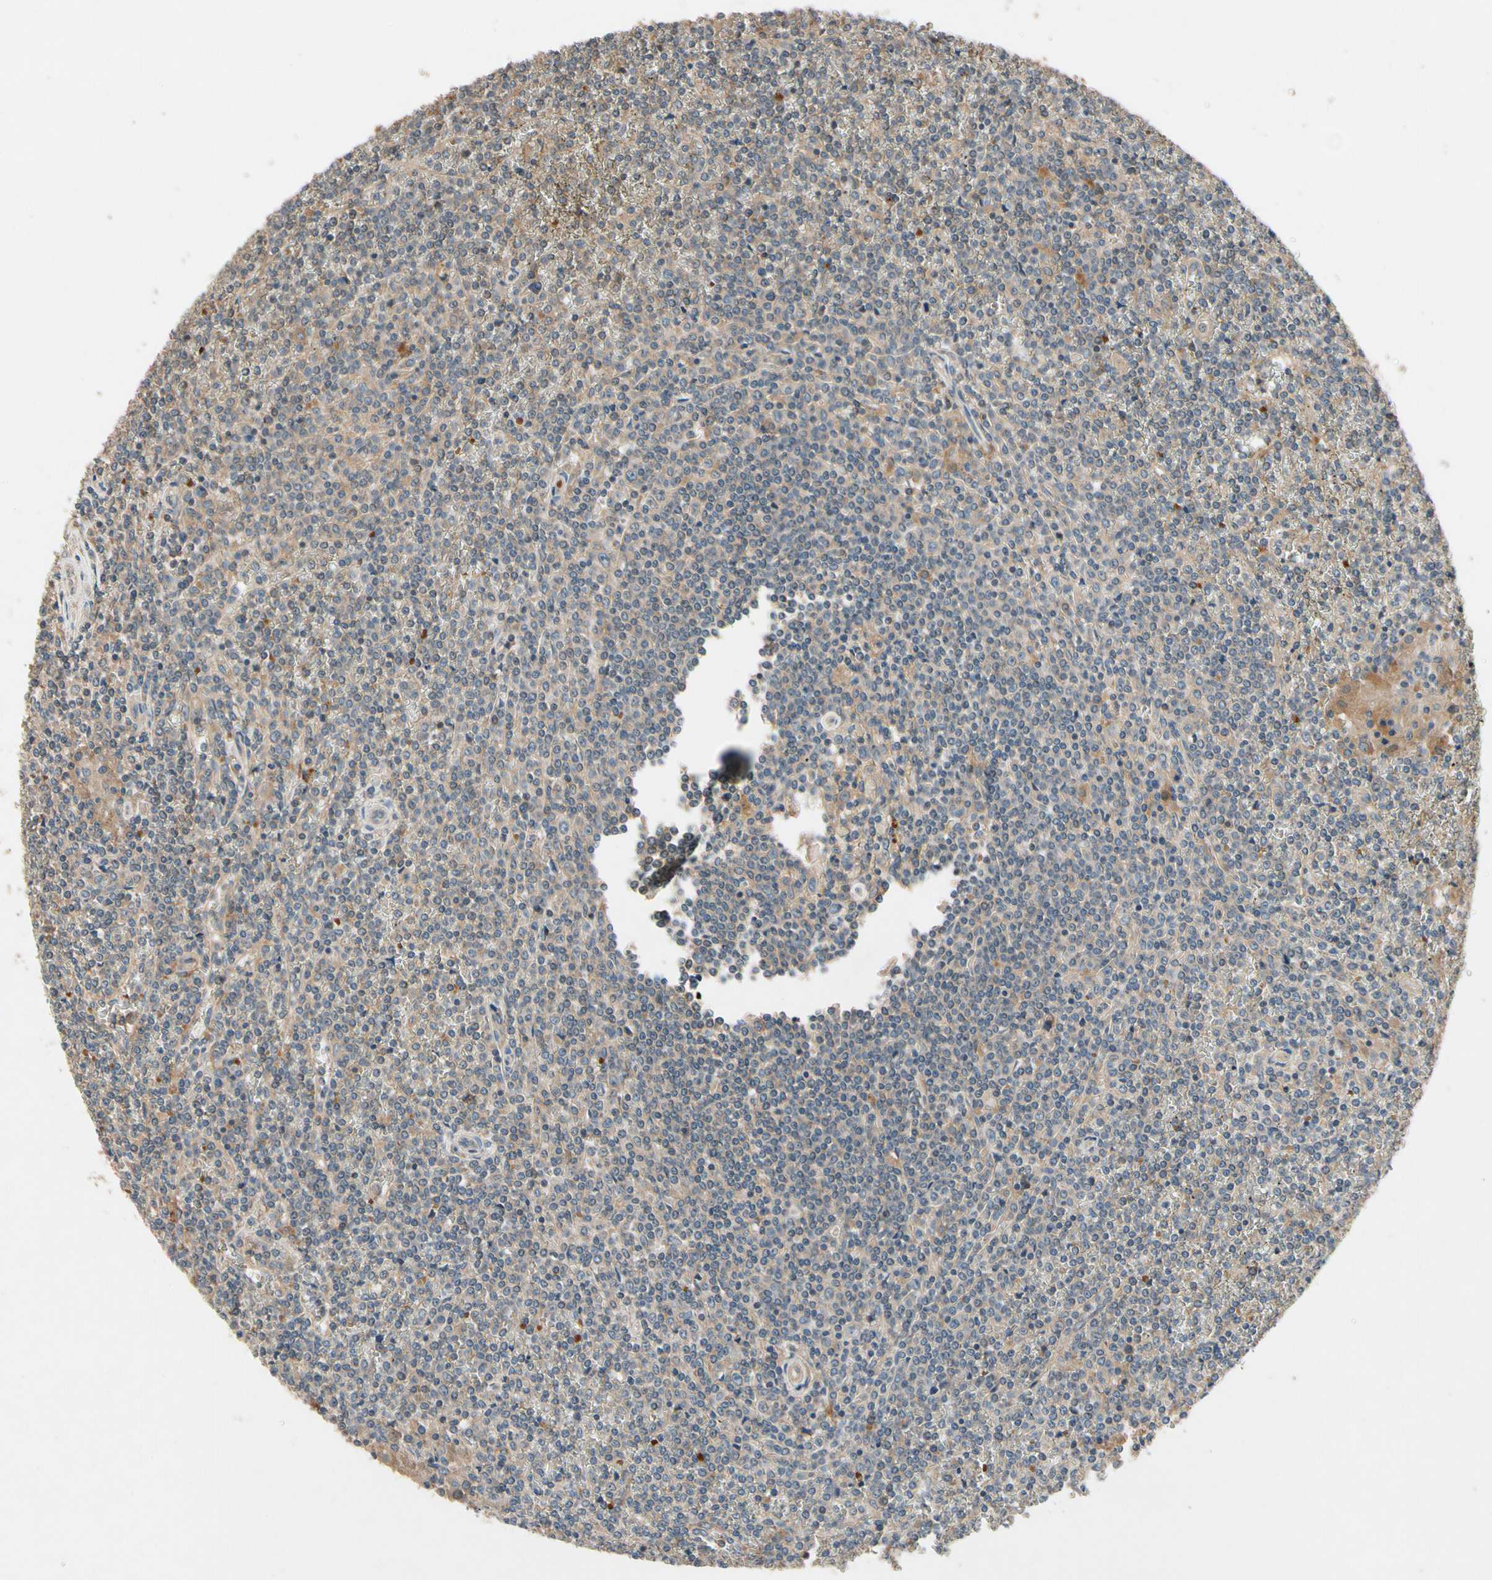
{"staining": {"intensity": "weak", "quantity": ">75%", "location": "cytoplasmic/membranous"}, "tissue": "lymphoma", "cell_type": "Tumor cells", "image_type": "cancer", "snomed": [{"axis": "morphology", "description": "Malignant lymphoma, non-Hodgkin's type, Low grade"}, {"axis": "topography", "description": "Spleen"}], "caption": "Tumor cells display low levels of weak cytoplasmic/membranous expression in about >75% of cells in lymphoma. (Stains: DAB in brown, nuclei in blue, Microscopy: brightfield microscopy at high magnification).", "gene": "IL1RL1", "patient": {"sex": "female", "age": 19}}